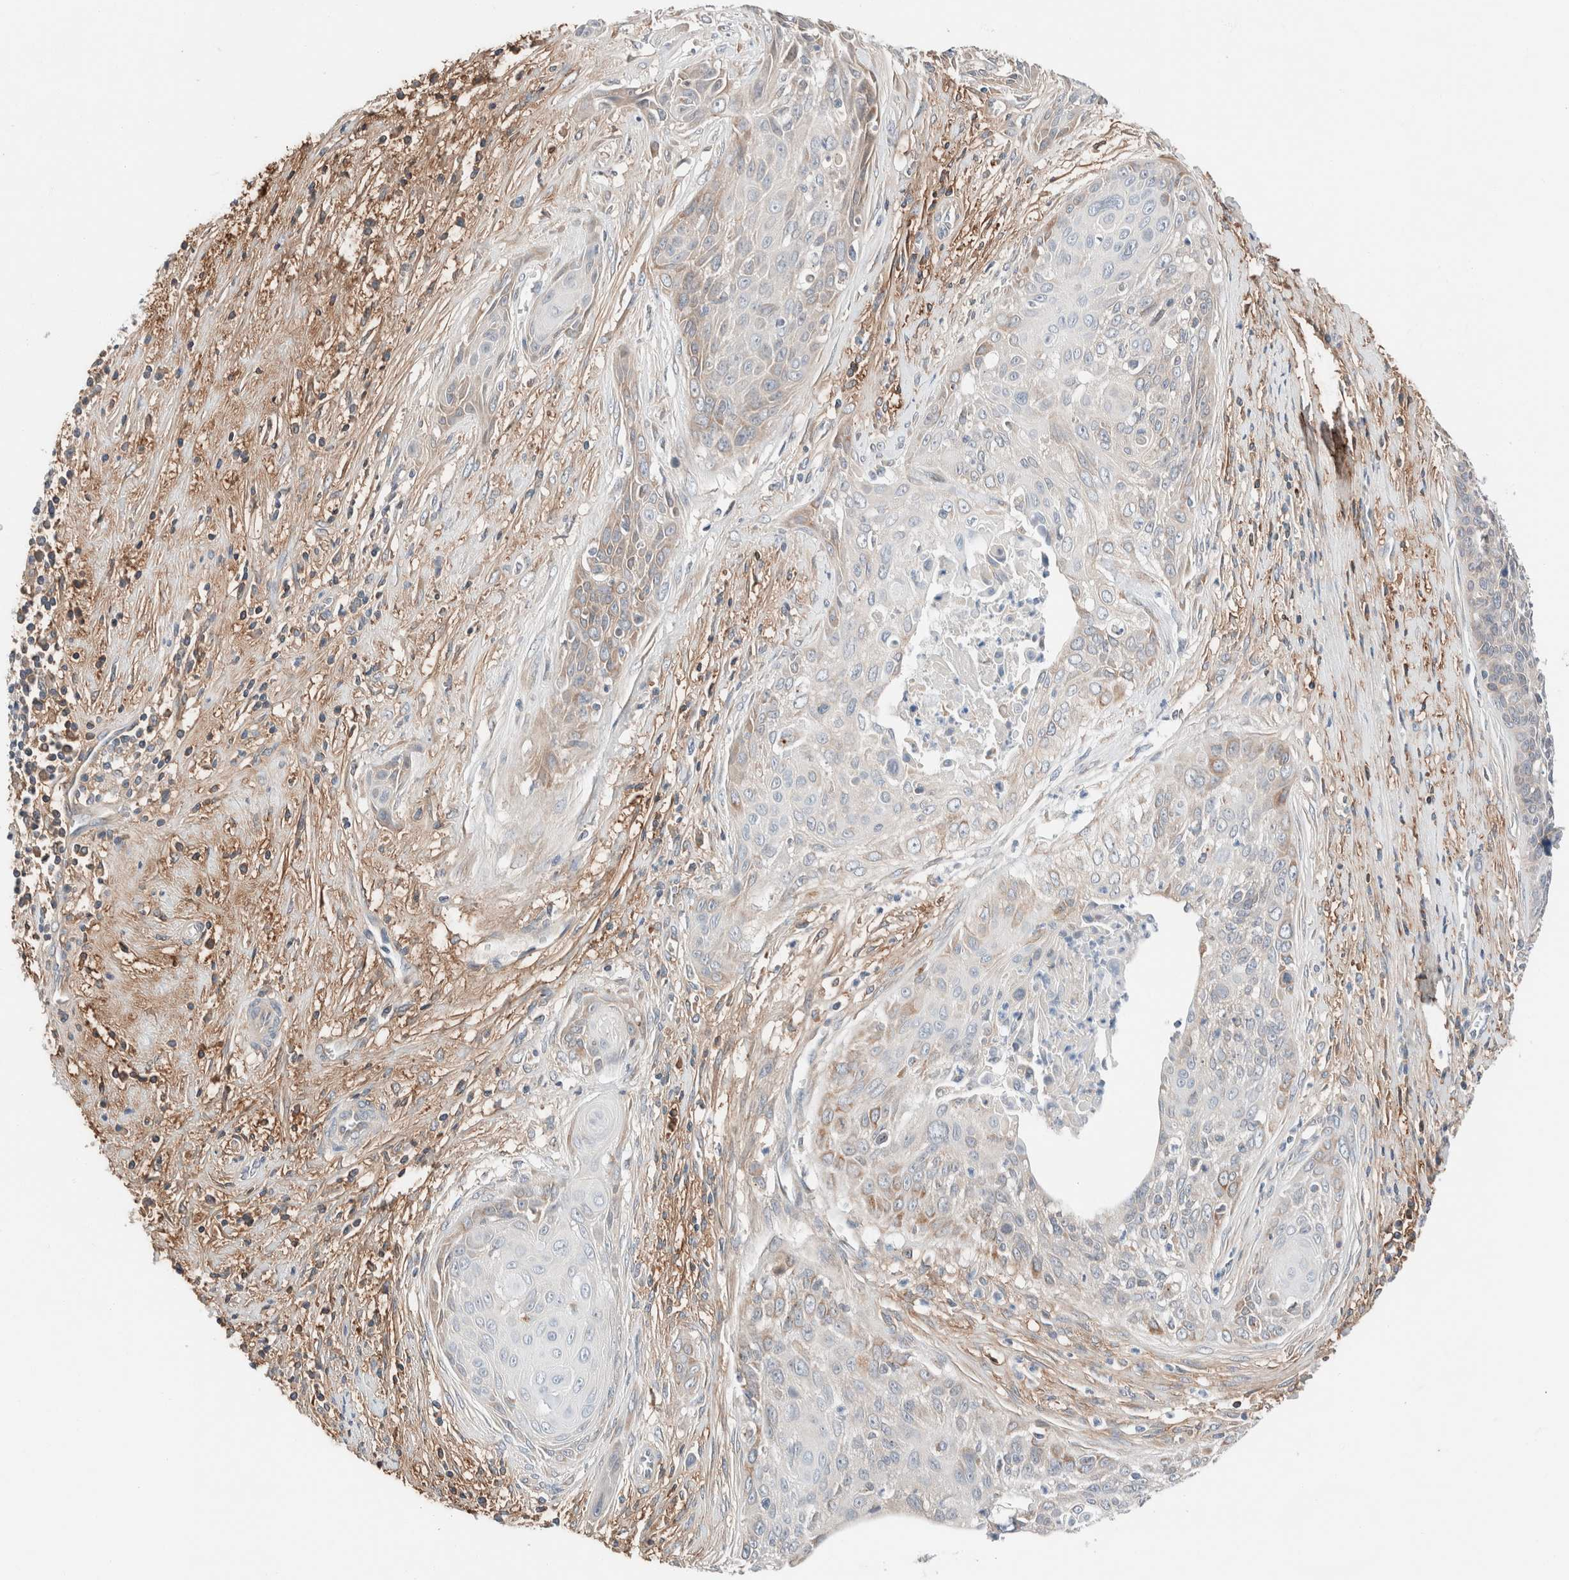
{"staining": {"intensity": "weak", "quantity": "<25%", "location": "cytoplasmic/membranous"}, "tissue": "cervical cancer", "cell_type": "Tumor cells", "image_type": "cancer", "snomed": [{"axis": "morphology", "description": "Squamous cell carcinoma, NOS"}, {"axis": "topography", "description": "Cervix"}], "caption": "DAB immunohistochemical staining of cervical squamous cell carcinoma exhibits no significant staining in tumor cells.", "gene": "PCM1", "patient": {"sex": "female", "age": 55}}